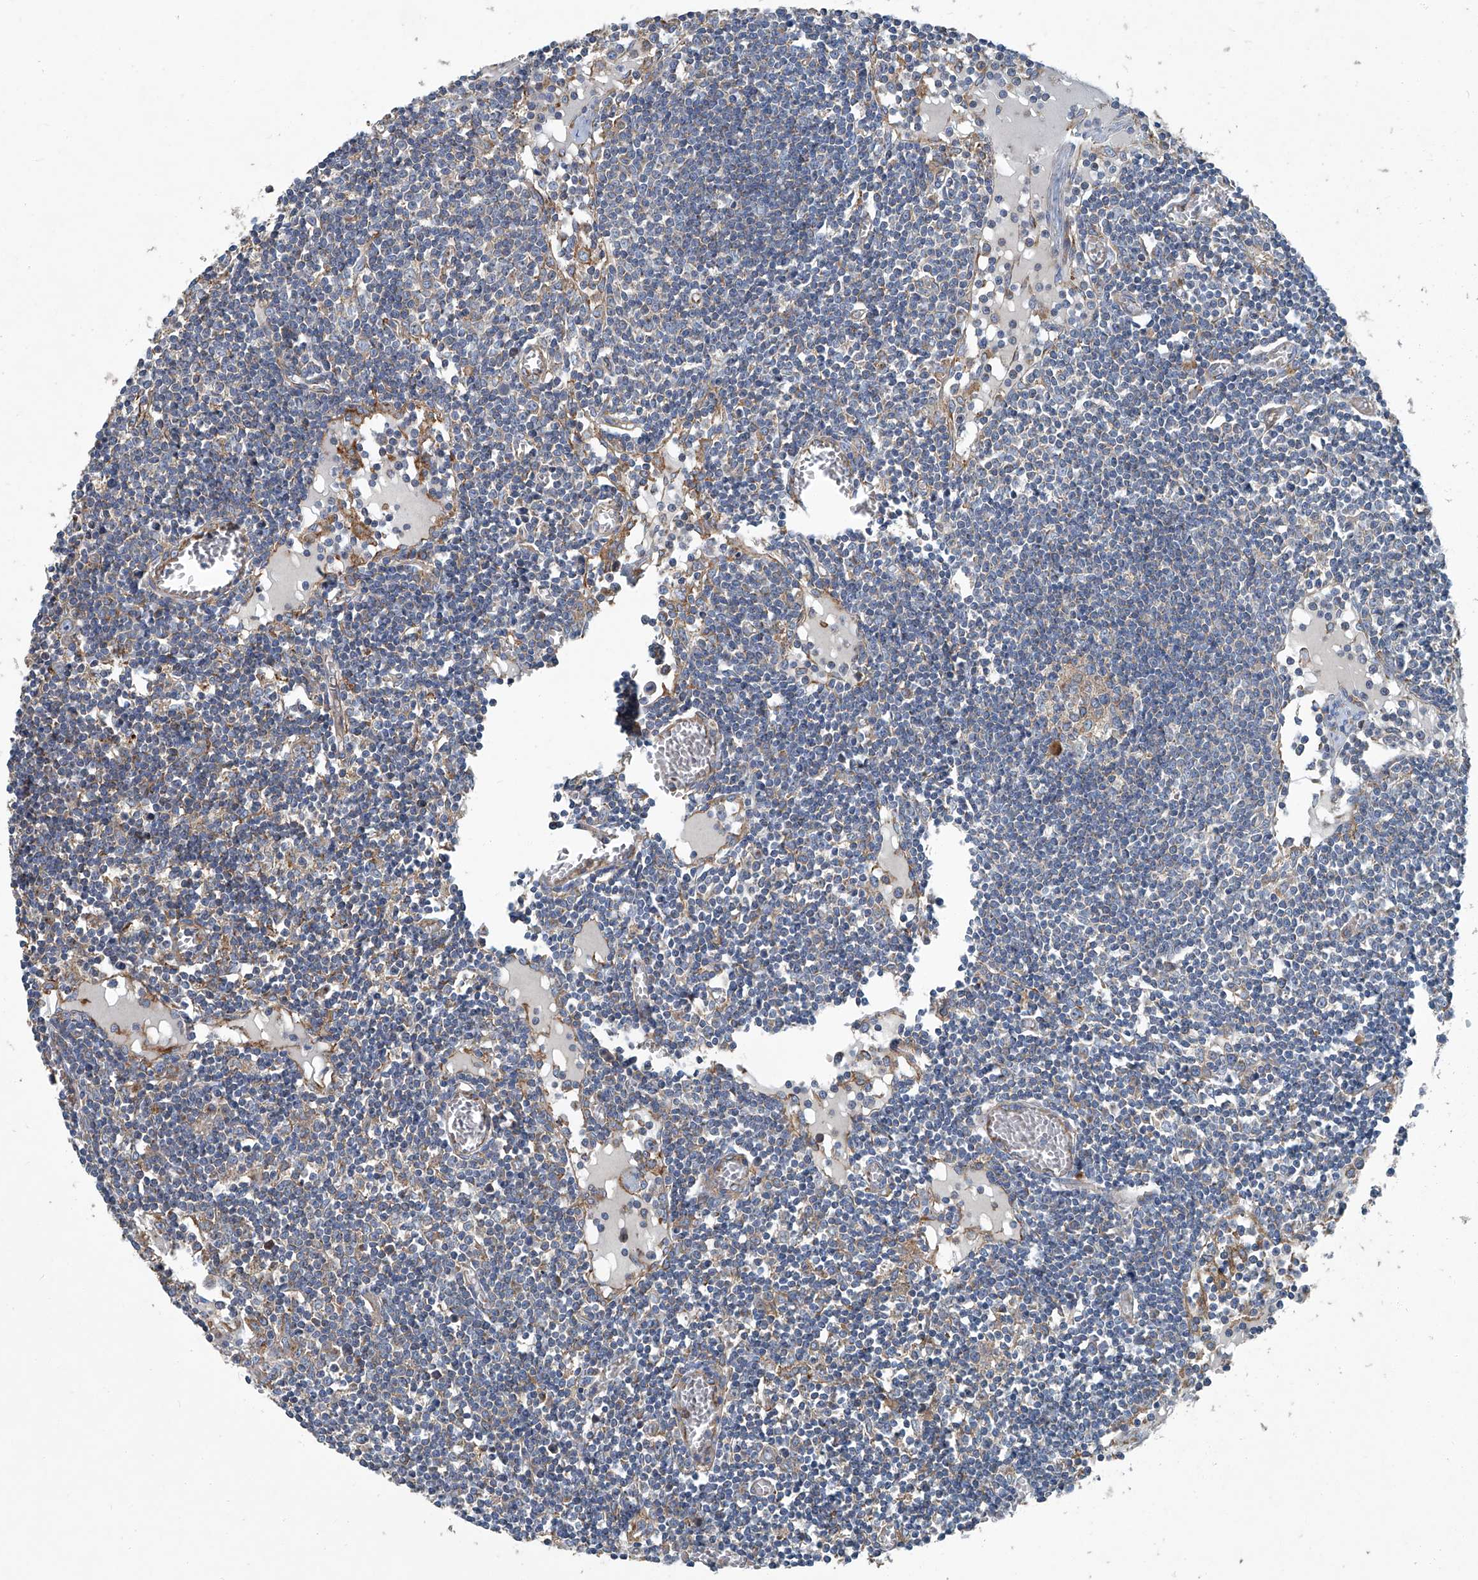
{"staining": {"intensity": "weak", "quantity": "<25%", "location": "cytoplasmic/membranous"}, "tissue": "lymph node", "cell_type": "Germinal center cells", "image_type": "normal", "snomed": [{"axis": "morphology", "description": "Normal tissue, NOS"}, {"axis": "topography", "description": "Lymph node"}], "caption": "DAB immunohistochemical staining of benign human lymph node reveals no significant positivity in germinal center cells. (DAB (3,3'-diaminobenzidine) immunohistochemistry, high magnification).", "gene": "PIGH", "patient": {"sex": "female", "age": 11}}